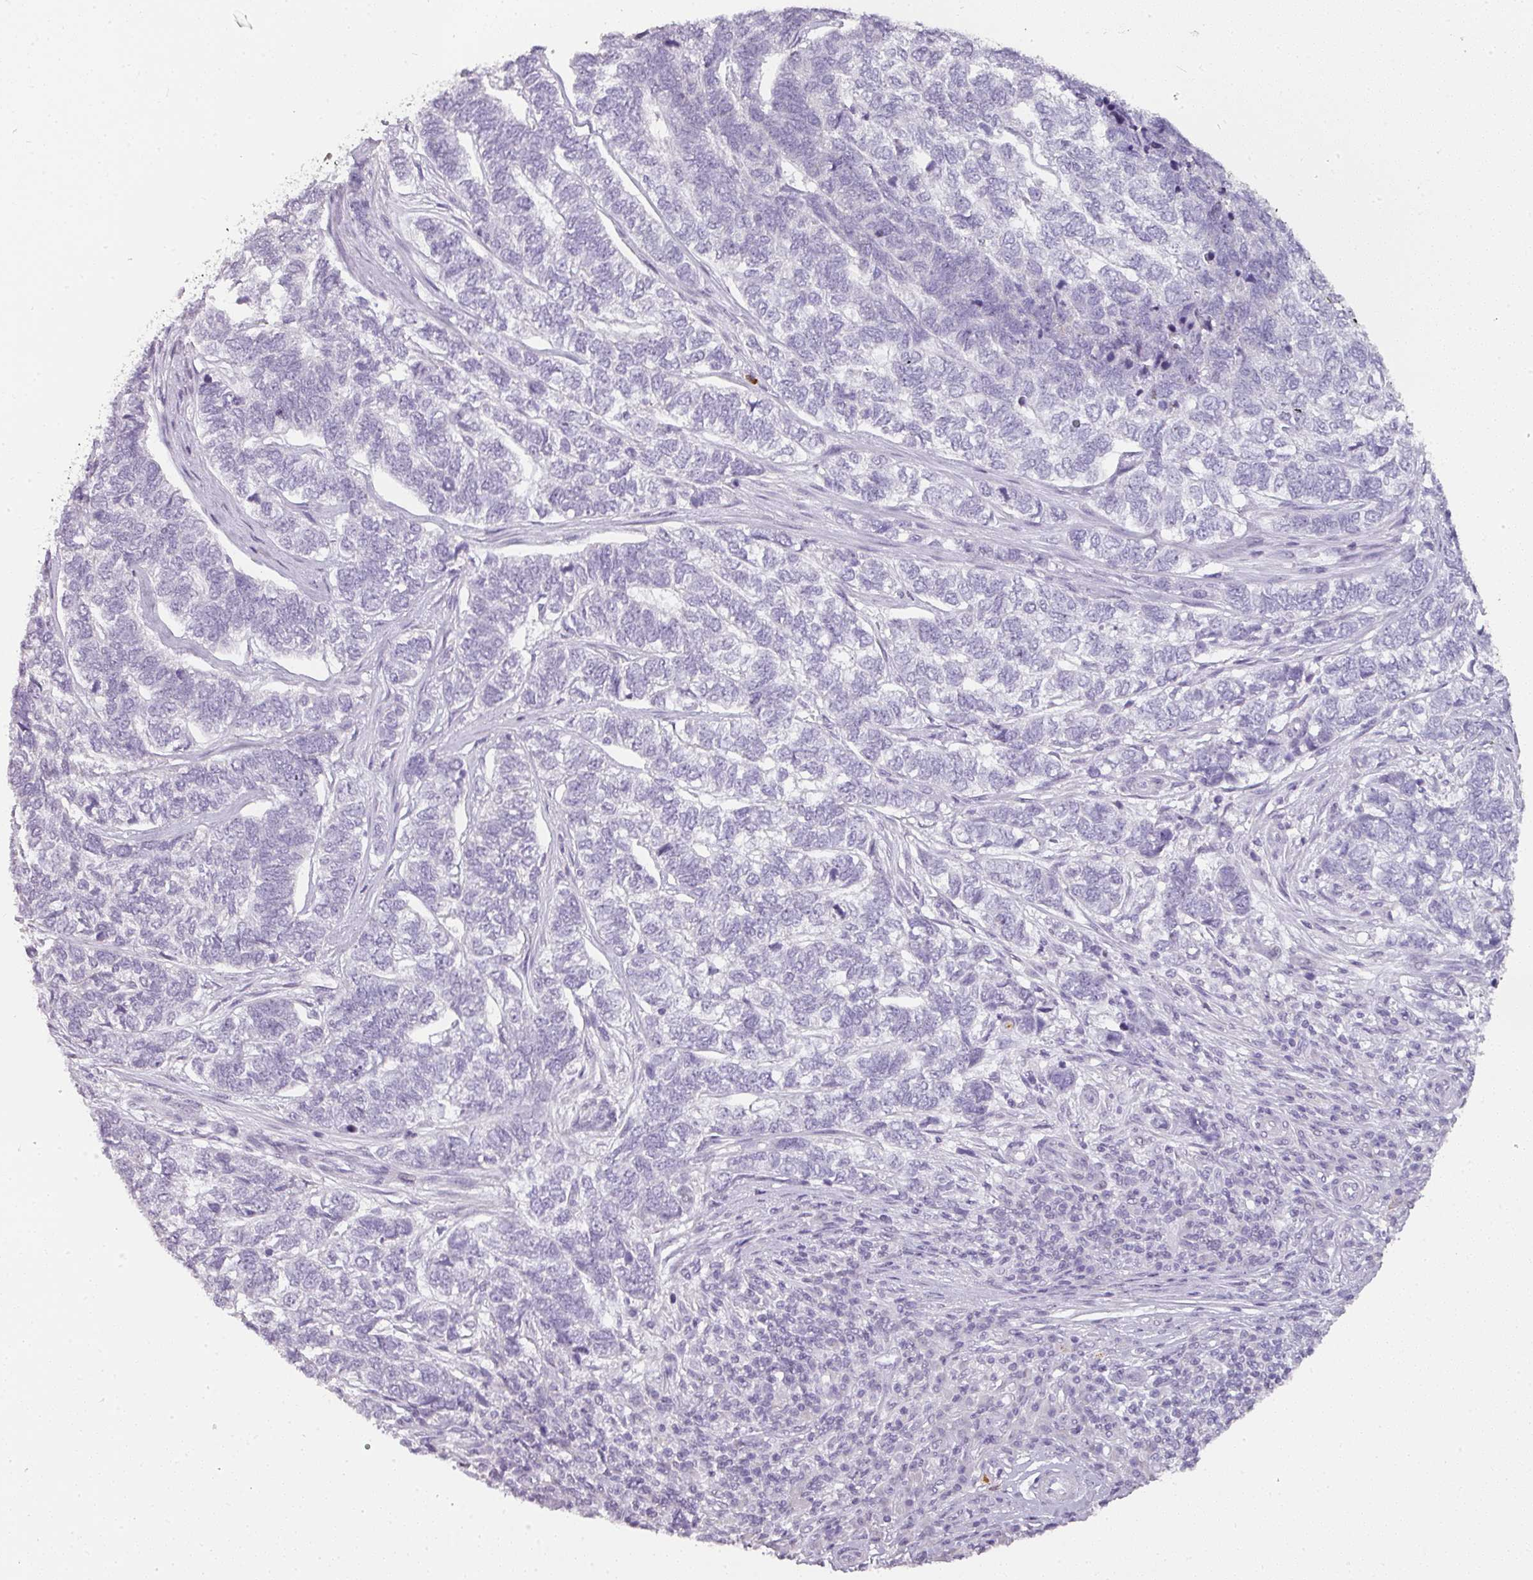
{"staining": {"intensity": "negative", "quantity": "none", "location": "none"}, "tissue": "skin cancer", "cell_type": "Tumor cells", "image_type": "cancer", "snomed": [{"axis": "morphology", "description": "Basal cell carcinoma"}, {"axis": "topography", "description": "Skin"}], "caption": "This is an IHC micrograph of skin cancer. There is no expression in tumor cells.", "gene": "CAMP", "patient": {"sex": "female", "age": 65}}